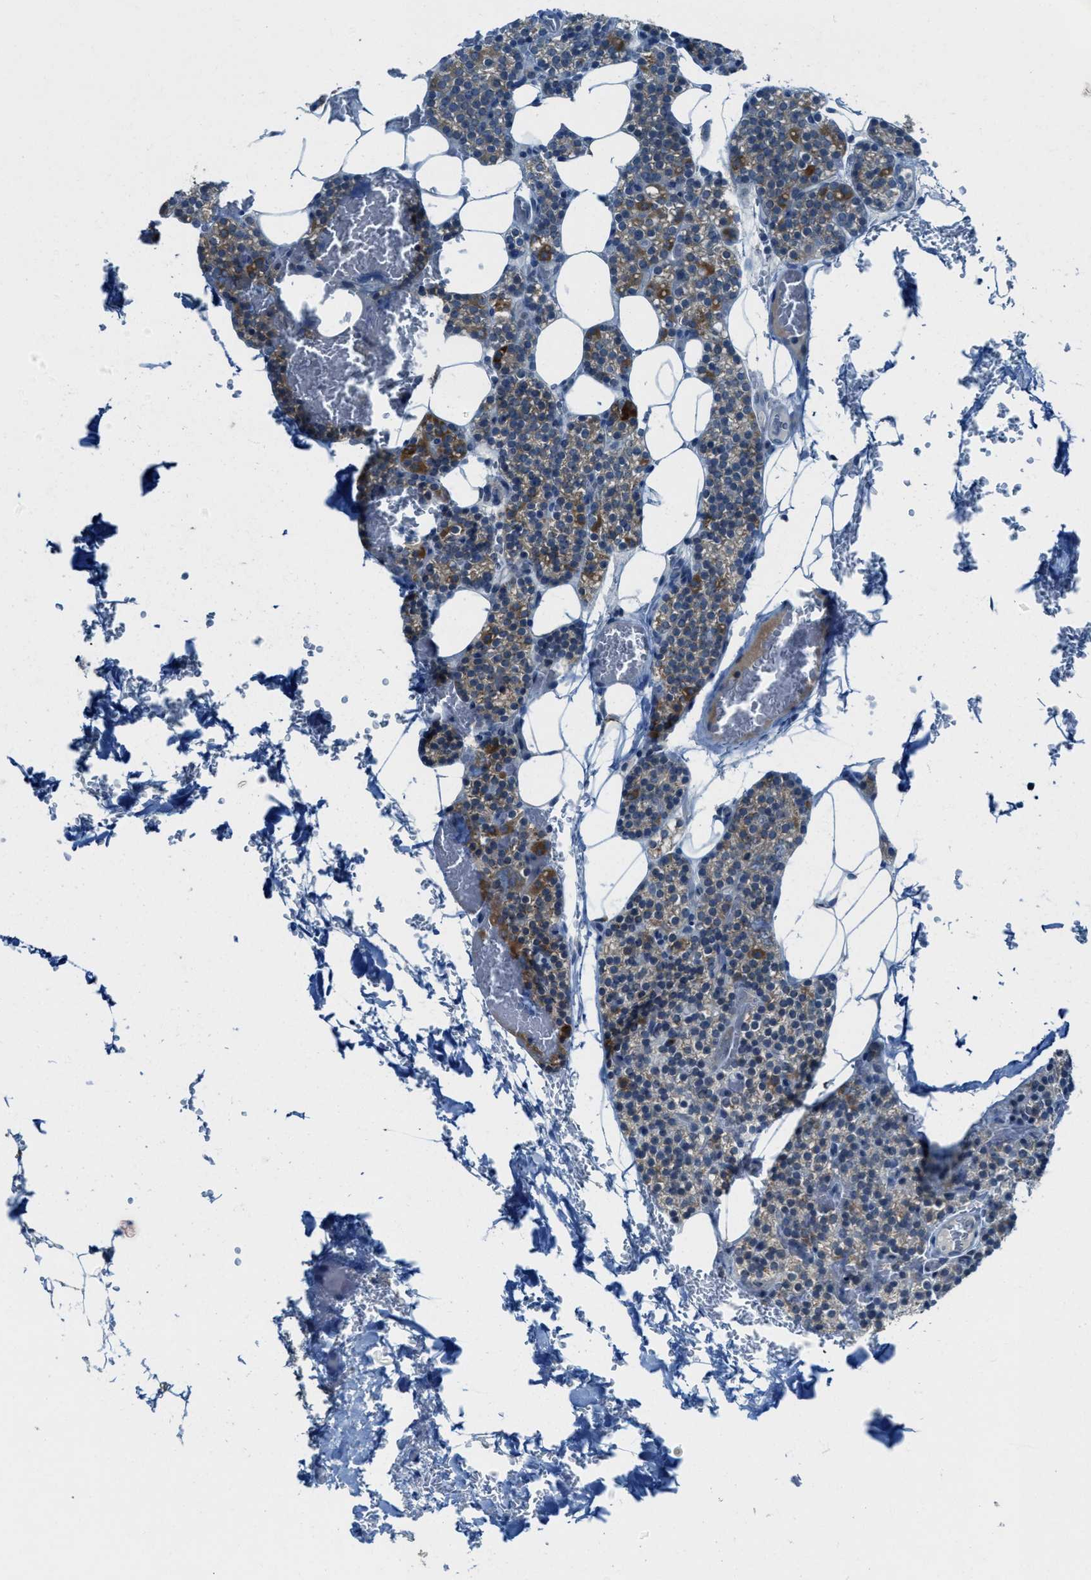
{"staining": {"intensity": "moderate", "quantity": "25%-75%", "location": "cytoplasmic/membranous"}, "tissue": "parathyroid gland", "cell_type": "Glandular cells", "image_type": "normal", "snomed": [{"axis": "morphology", "description": "Normal tissue, NOS"}, {"axis": "morphology", "description": "Inflammation chronic"}, {"axis": "morphology", "description": "Goiter, colloid"}, {"axis": "topography", "description": "Thyroid gland"}, {"axis": "topography", "description": "Parathyroid gland"}], "caption": "About 25%-75% of glandular cells in benign human parathyroid gland show moderate cytoplasmic/membranous protein expression as visualized by brown immunohistochemical staining.", "gene": "CDON", "patient": {"sex": "male", "age": 65}}